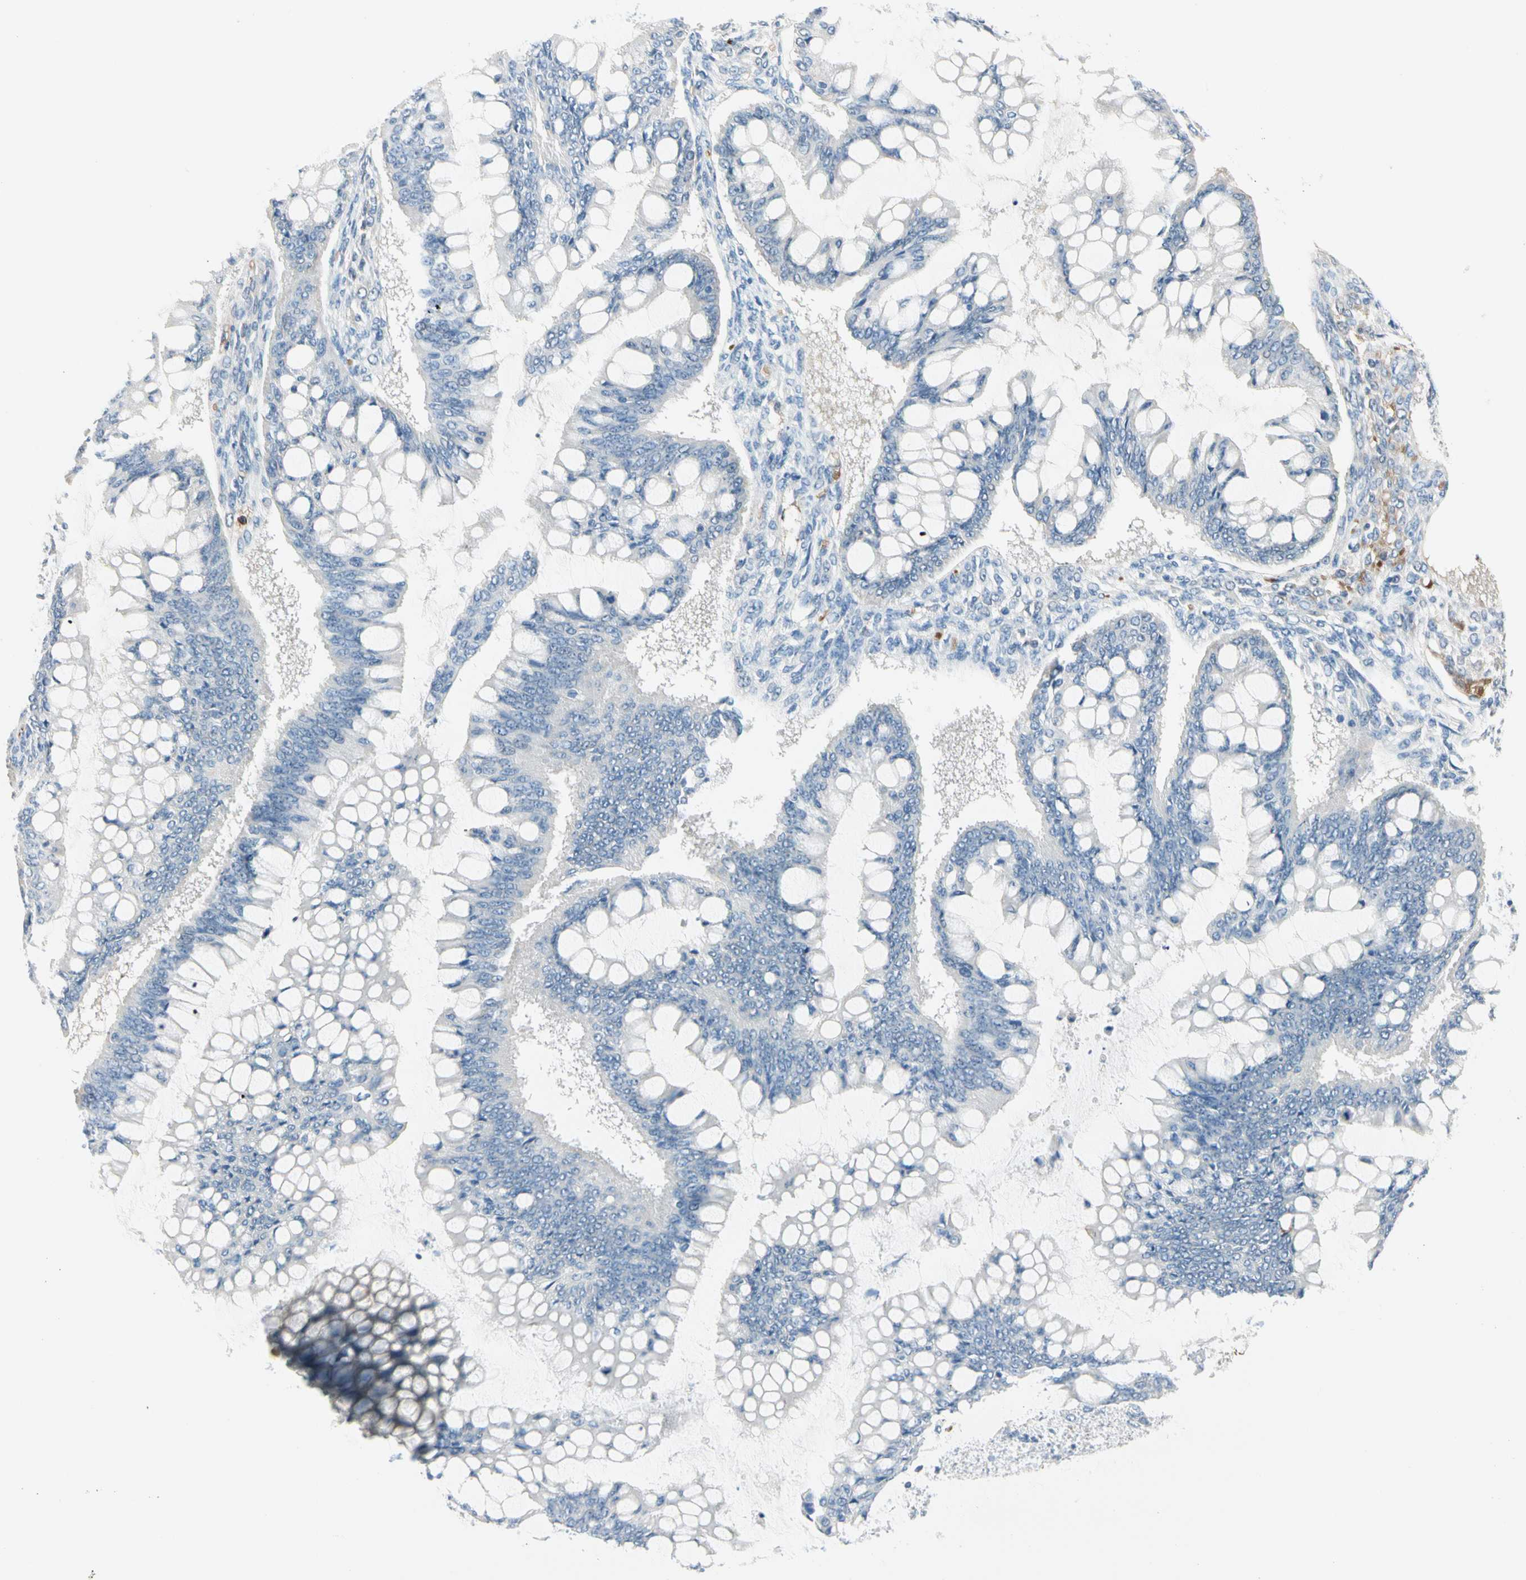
{"staining": {"intensity": "negative", "quantity": "none", "location": "none"}, "tissue": "ovarian cancer", "cell_type": "Tumor cells", "image_type": "cancer", "snomed": [{"axis": "morphology", "description": "Cystadenocarcinoma, mucinous, NOS"}, {"axis": "topography", "description": "Ovary"}], "caption": "Immunohistochemical staining of ovarian cancer shows no significant staining in tumor cells.", "gene": "CA1", "patient": {"sex": "female", "age": 73}}